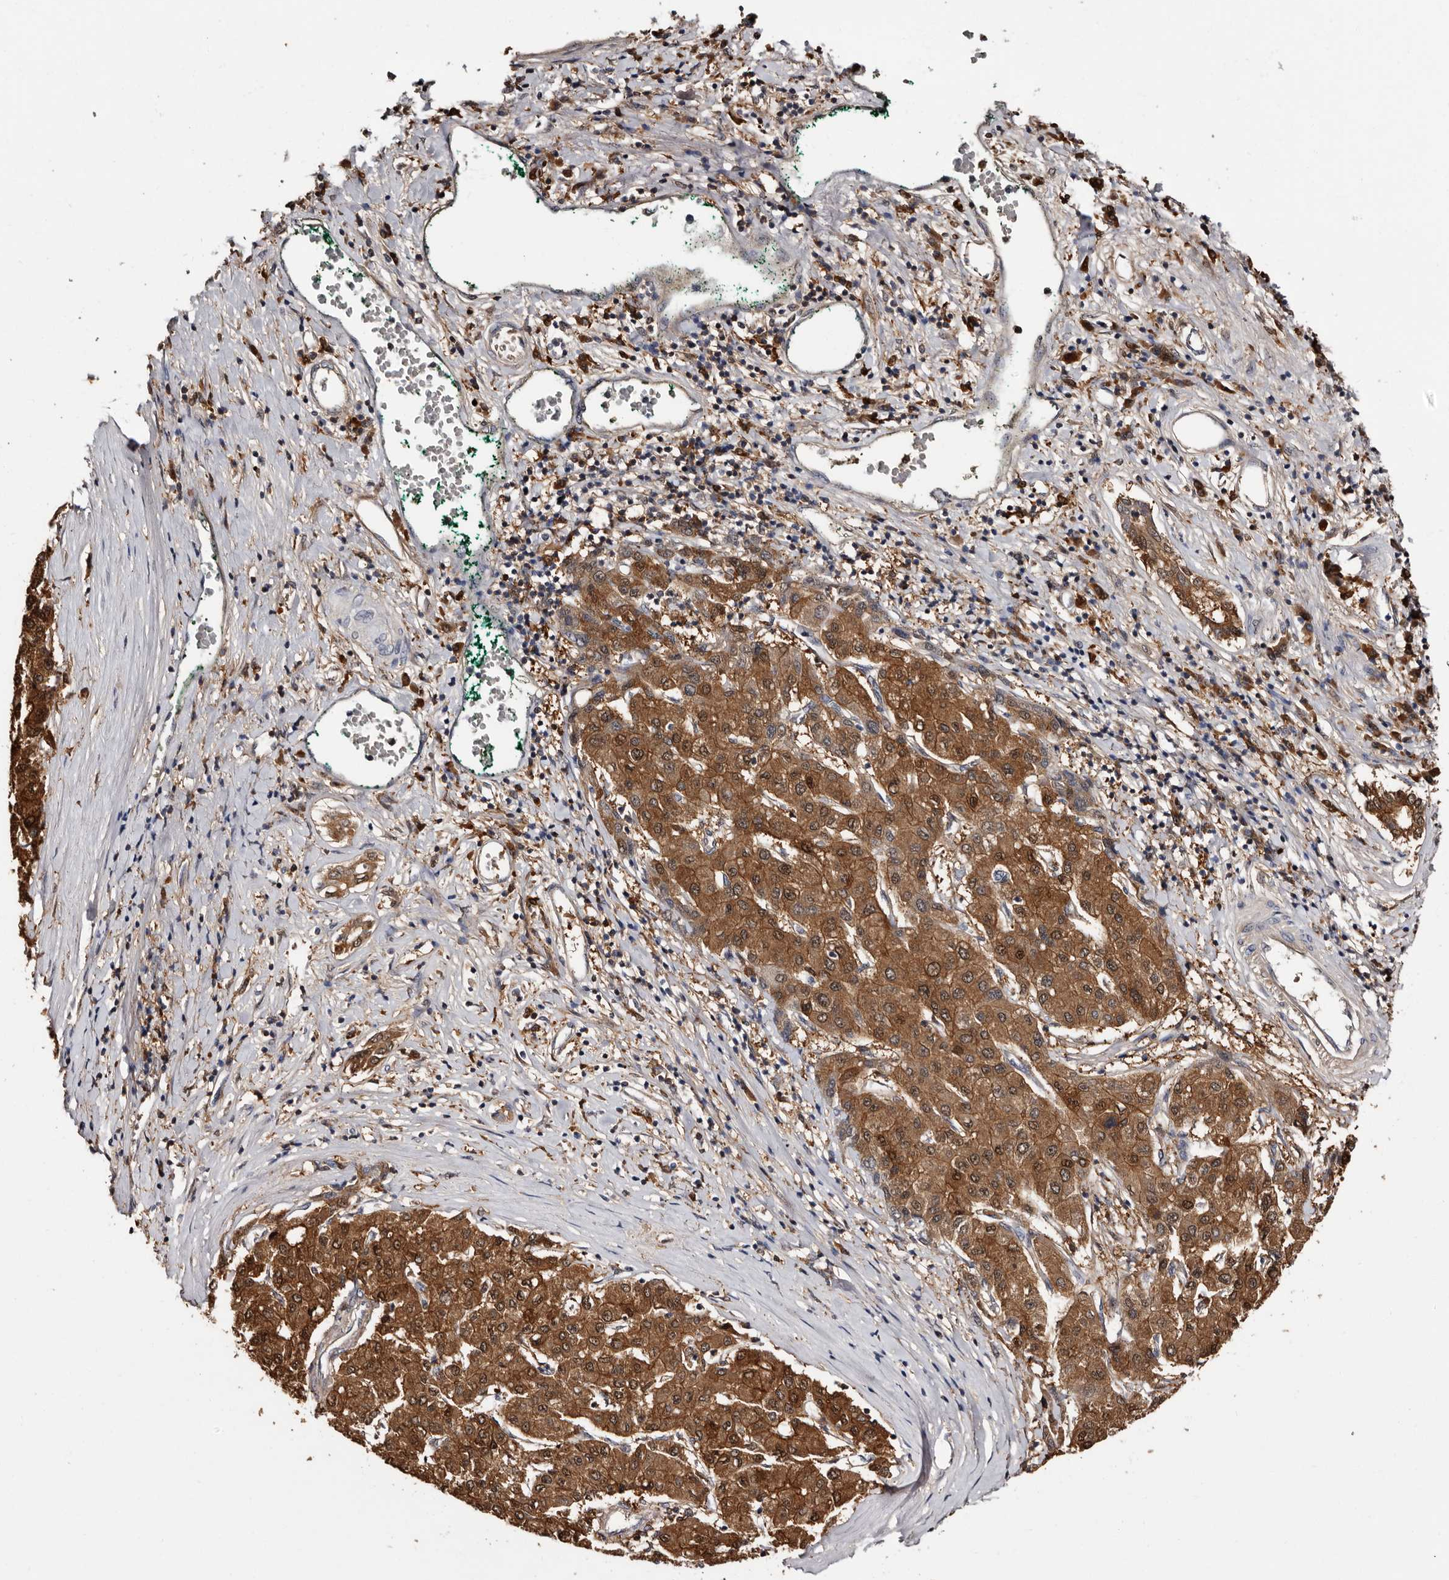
{"staining": {"intensity": "strong", "quantity": ">75%", "location": "cytoplasmic/membranous,nuclear"}, "tissue": "liver cancer", "cell_type": "Tumor cells", "image_type": "cancer", "snomed": [{"axis": "morphology", "description": "Carcinoma, Hepatocellular, NOS"}, {"axis": "topography", "description": "Liver"}], "caption": "Liver cancer stained with immunohistochemistry (IHC) shows strong cytoplasmic/membranous and nuclear staining in about >75% of tumor cells. (brown staining indicates protein expression, while blue staining denotes nuclei).", "gene": "DNPH1", "patient": {"sex": "male", "age": 65}}